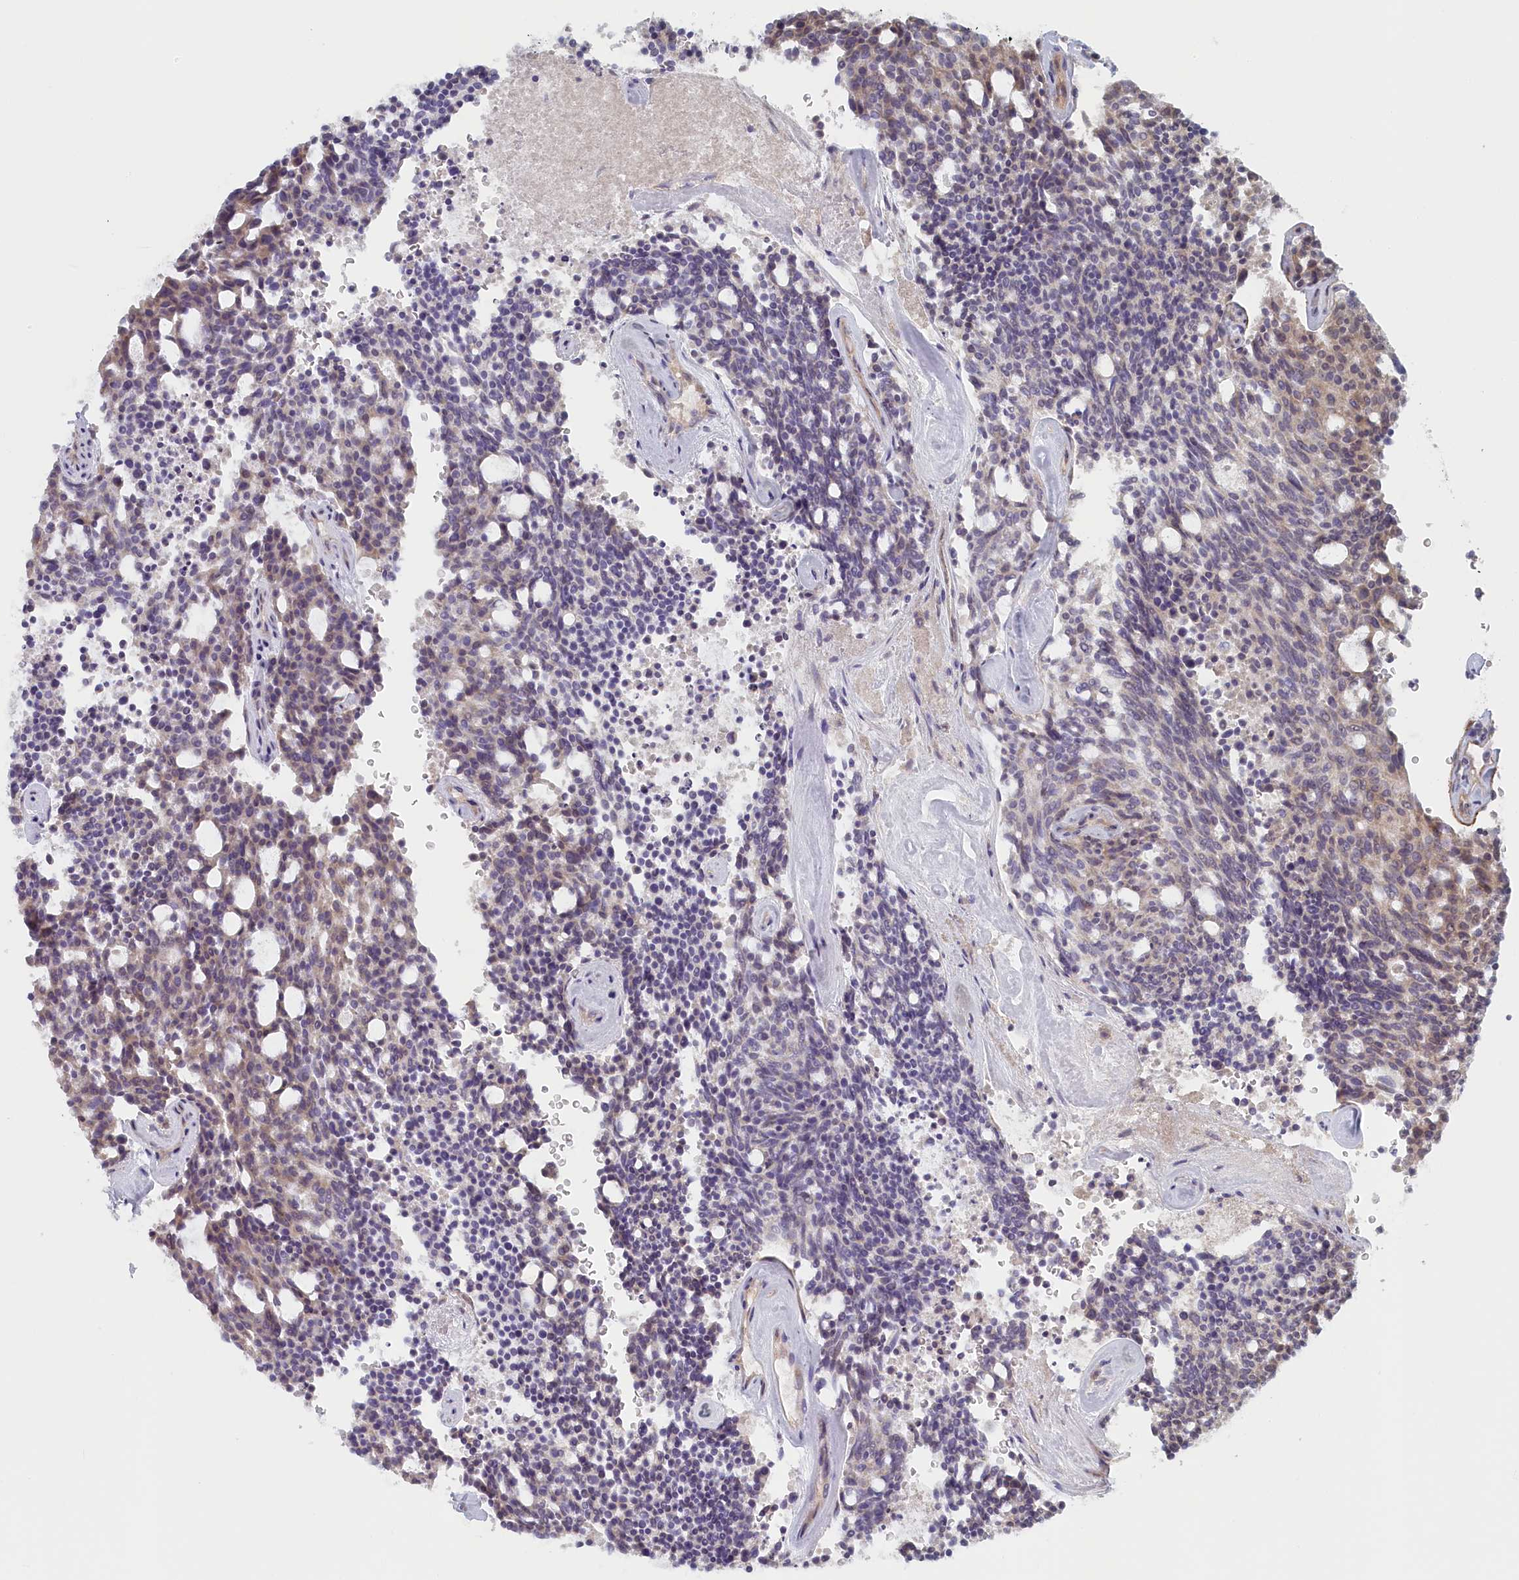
{"staining": {"intensity": "weak", "quantity": "<25%", "location": "cytoplasmic/membranous"}, "tissue": "carcinoid", "cell_type": "Tumor cells", "image_type": "cancer", "snomed": [{"axis": "morphology", "description": "Carcinoid, malignant, NOS"}, {"axis": "topography", "description": "Pancreas"}], "caption": "Tumor cells are negative for protein expression in human carcinoid.", "gene": "INTS4", "patient": {"sex": "female", "age": 54}}